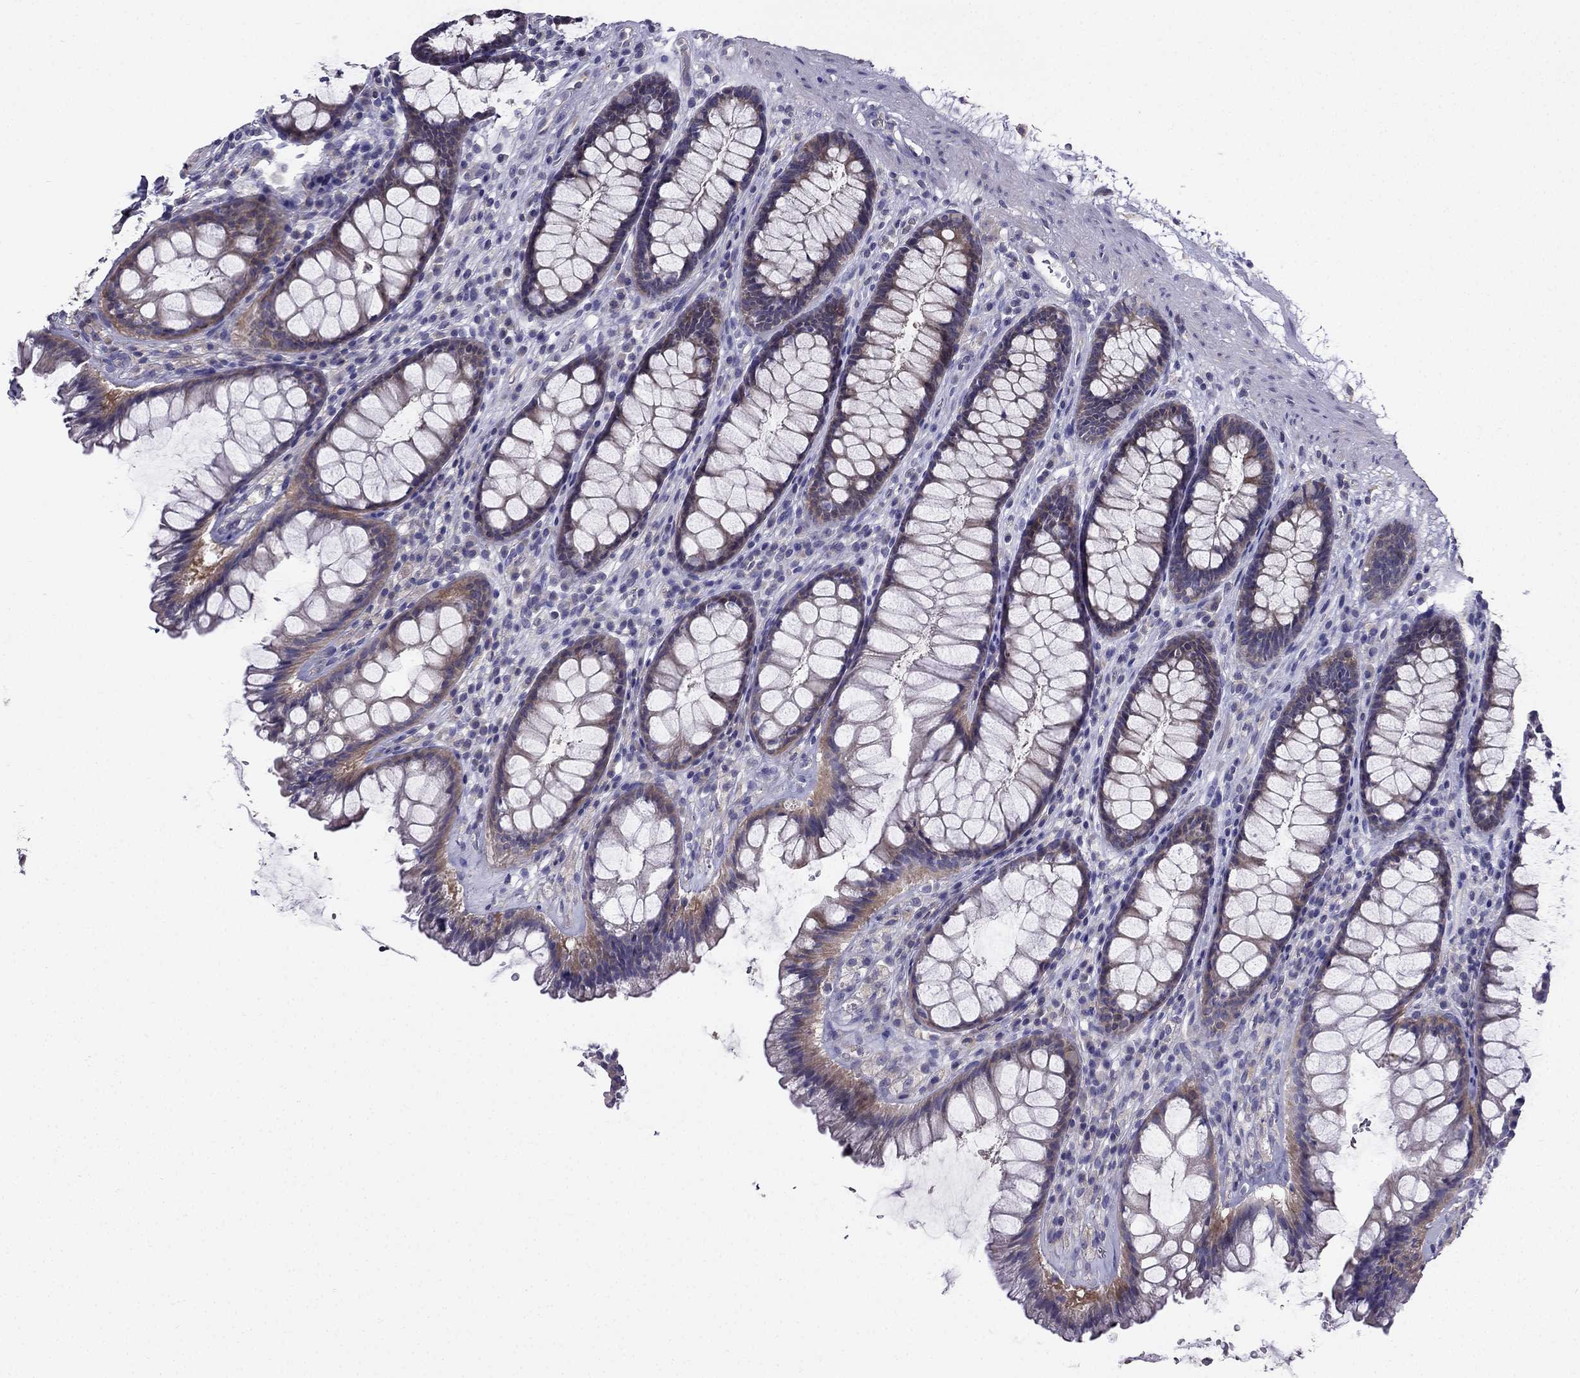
{"staining": {"intensity": "negative", "quantity": "none", "location": "none"}, "tissue": "rectum", "cell_type": "Glandular cells", "image_type": "normal", "snomed": [{"axis": "morphology", "description": "Normal tissue, NOS"}, {"axis": "topography", "description": "Rectum"}], "caption": "A high-resolution micrograph shows IHC staining of normal rectum, which exhibits no significant staining in glandular cells. The staining is performed using DAB (3,3'-diaminobenzidine) brown chromogen with nuclei counter-stained in using hematoxylin.", "gene": "AS3MT", "patient": {"sex": "male", "age": 72}}